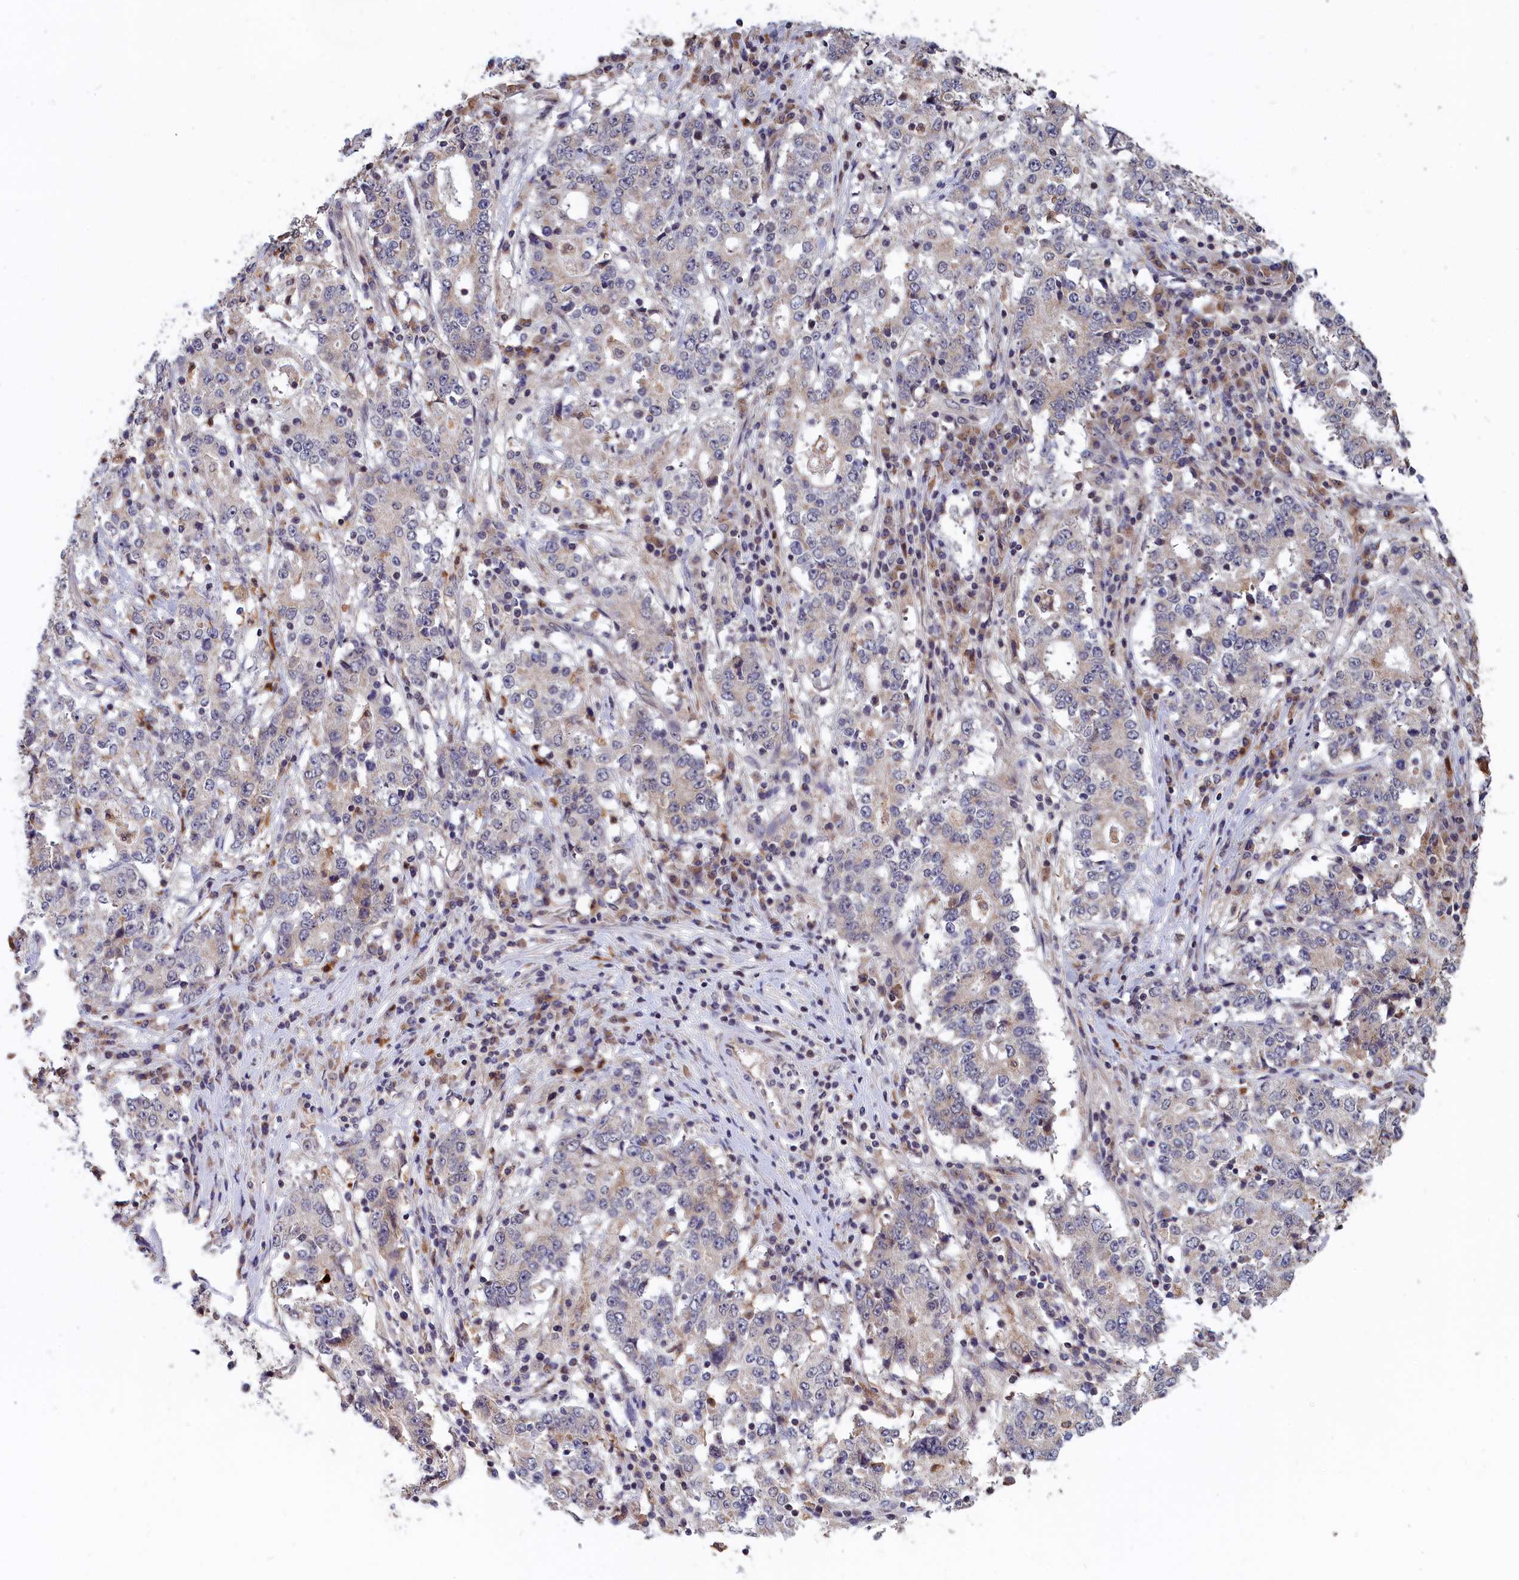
{"staining": {"intensity": "weak", "quantity": "<25%", "location": "cytoplasmic/membranous"}, "tissue": "stomach cancer", "cell_type": "Tumor cells", "image_type": "cancer", "snomed": [{"axis": "morphology", "description": "Adenocarcinoma, NOS"}, {"axis": "topography", "description": "Stomach"}], "caption": "Tumor cells show no significant protein positivity in adenocarcinoma (stomach). The staining was performed using DAB (3,3'-diaminobenzidine) to visualize the protein expression in brown, while the nuclei were stained in blue with hematoxylin (Magnification: 20x).", "gene": "EPB41L4B", "patient": {"sex": "male", "age": 59}}